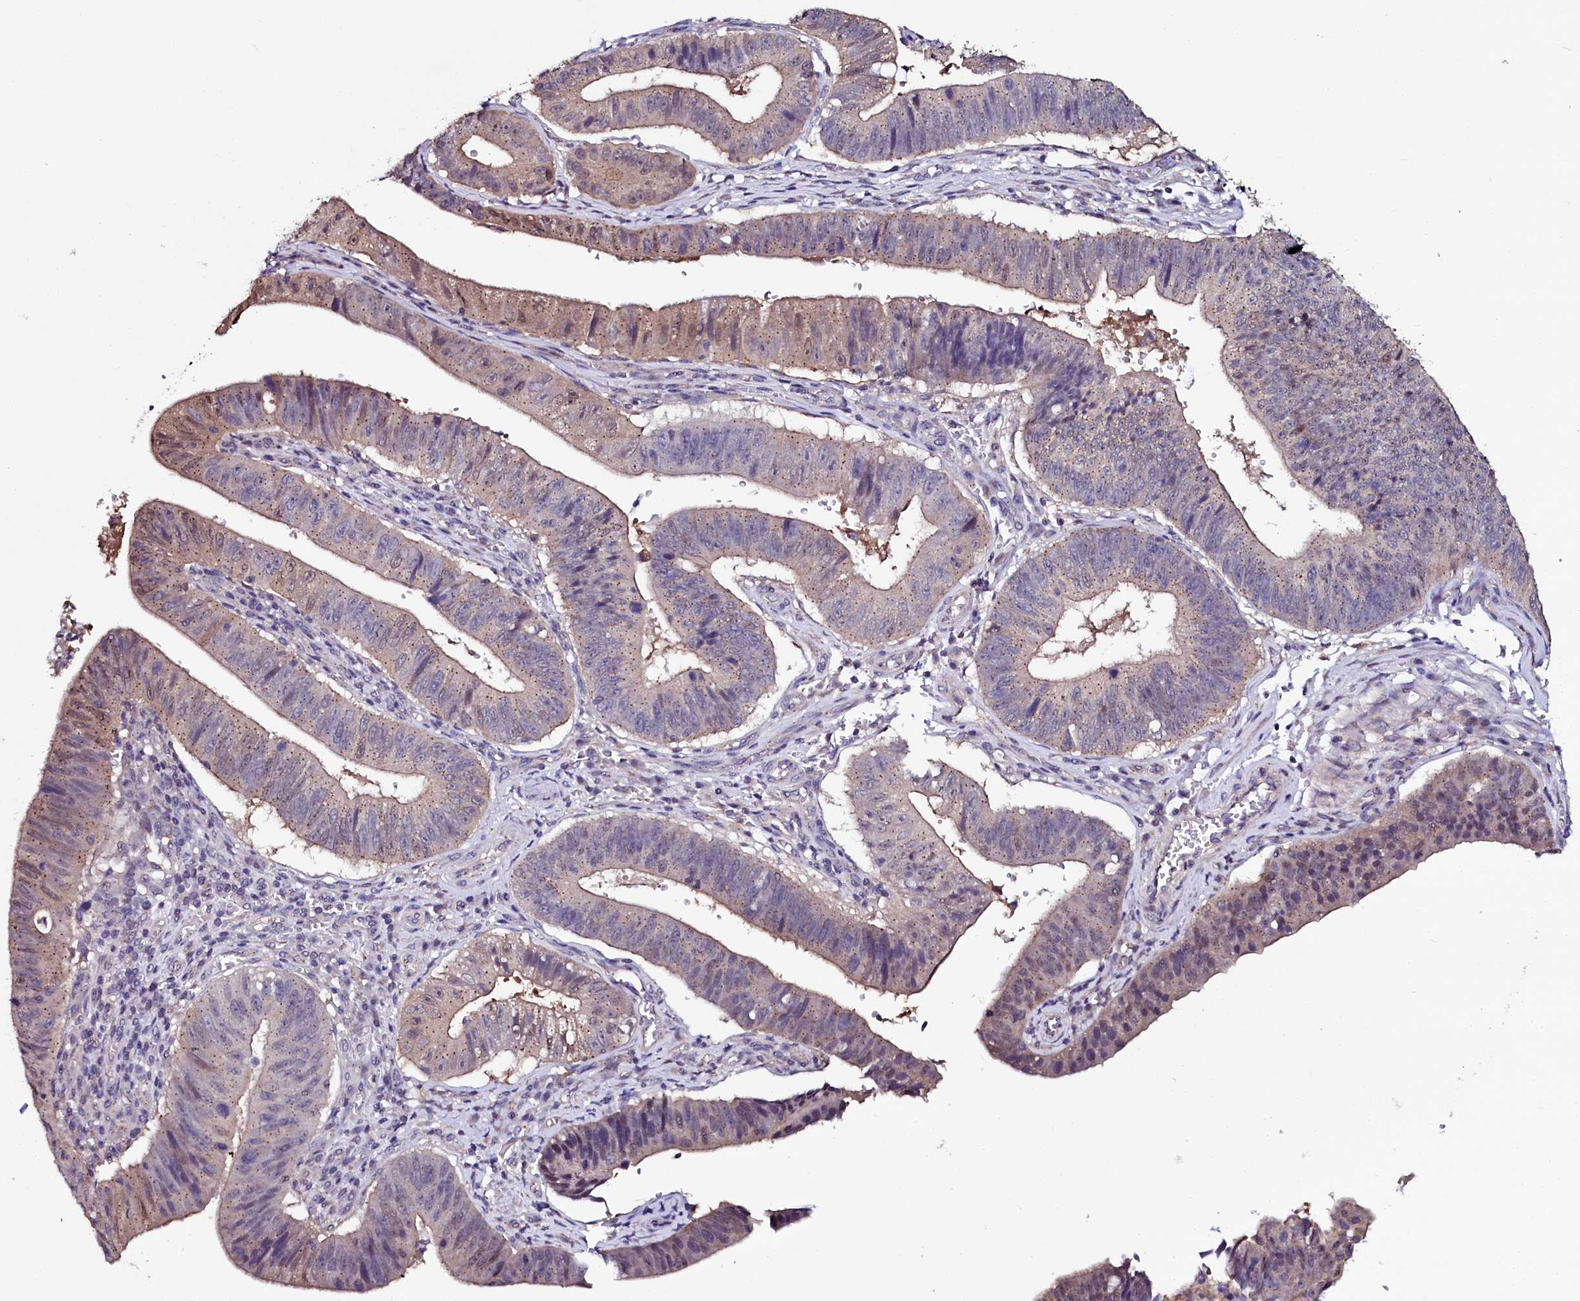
{"staining": {"intensity": "weak", "quantity": "25%-75%", "location": "cytoplasmic/membranous"}, "tissue": "stomach cancer", "cell_type": "Tumor cells", "image_type": "cancer", "snomed": [{"axis": "morphology", "description": "Adenocarcinoma, NOS"}, {"axis": "topography", "description": "Stomach"}], "caption": "Immunohistochemistry photomicrograph of human stomach cancer (adenocarcinoma) stained for a protein (brown), which exhibits low levels of weak cytoplasmic/membranous staining in approximately 25%-75% of tumor cells.", "gene": "USPL1", "patient": {"sex": "male", "age": 59}}